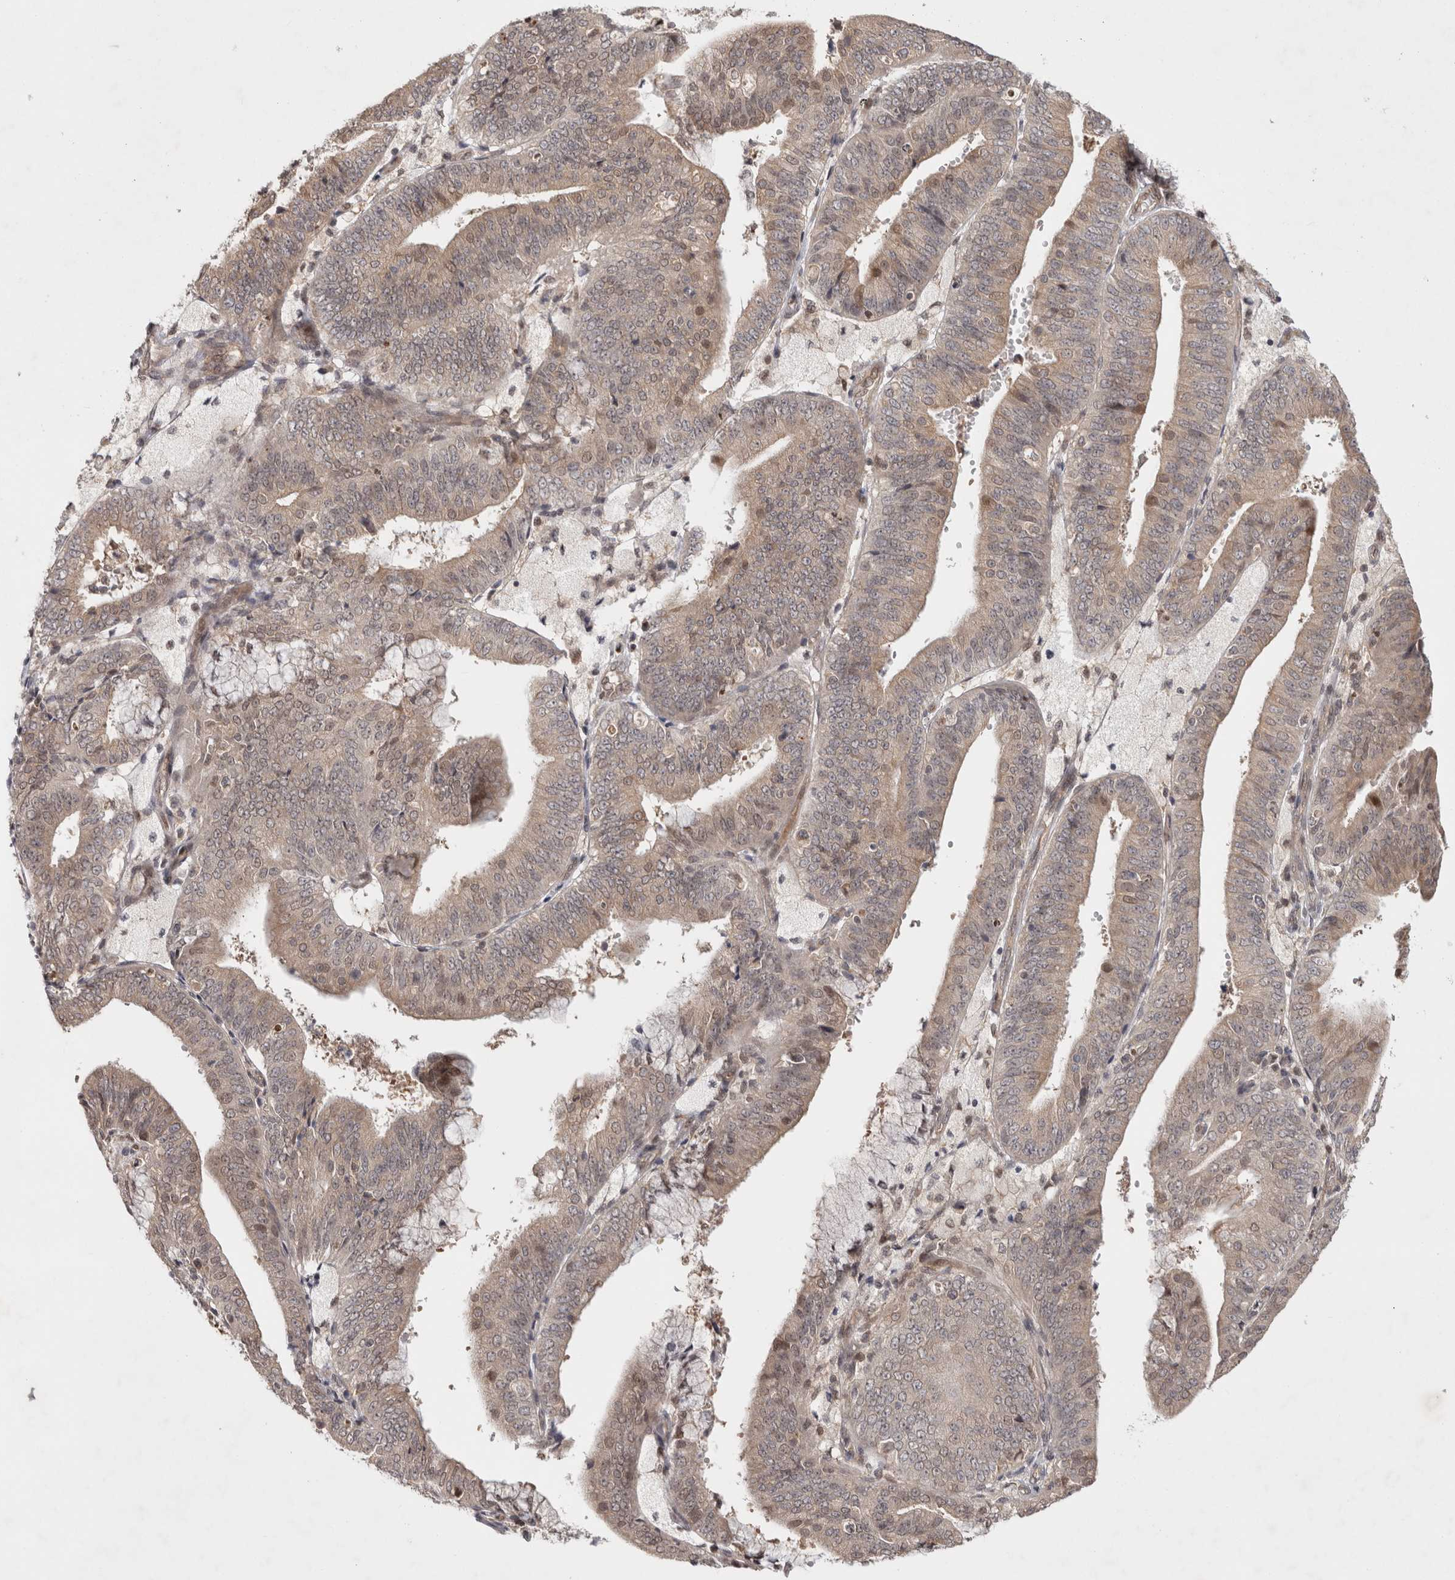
{"staining": {"intensity": "moderate", "quantity": ">75%", "location": "cytoplasmic/membranous,nuclear"}, "tissue": "endometrial cancer", "cell_type": "Tumor cells", "image_type": "cancer", "snomed": [{"axis": "morphology", "description": "Adenocarcinoma, NOS"}, {"axis": "topography", "description": "Endometrium"}], "caption": "An immunohistochemistry (IHC) image of tumor tissue is shown. Protein staining in brown shows moderate cytoplasmic/membranous and nuclear positivity in endometrial cancer within tumor cells.", "gene": "ZNF318", "patient": {"sex": "female", "age": 63}}